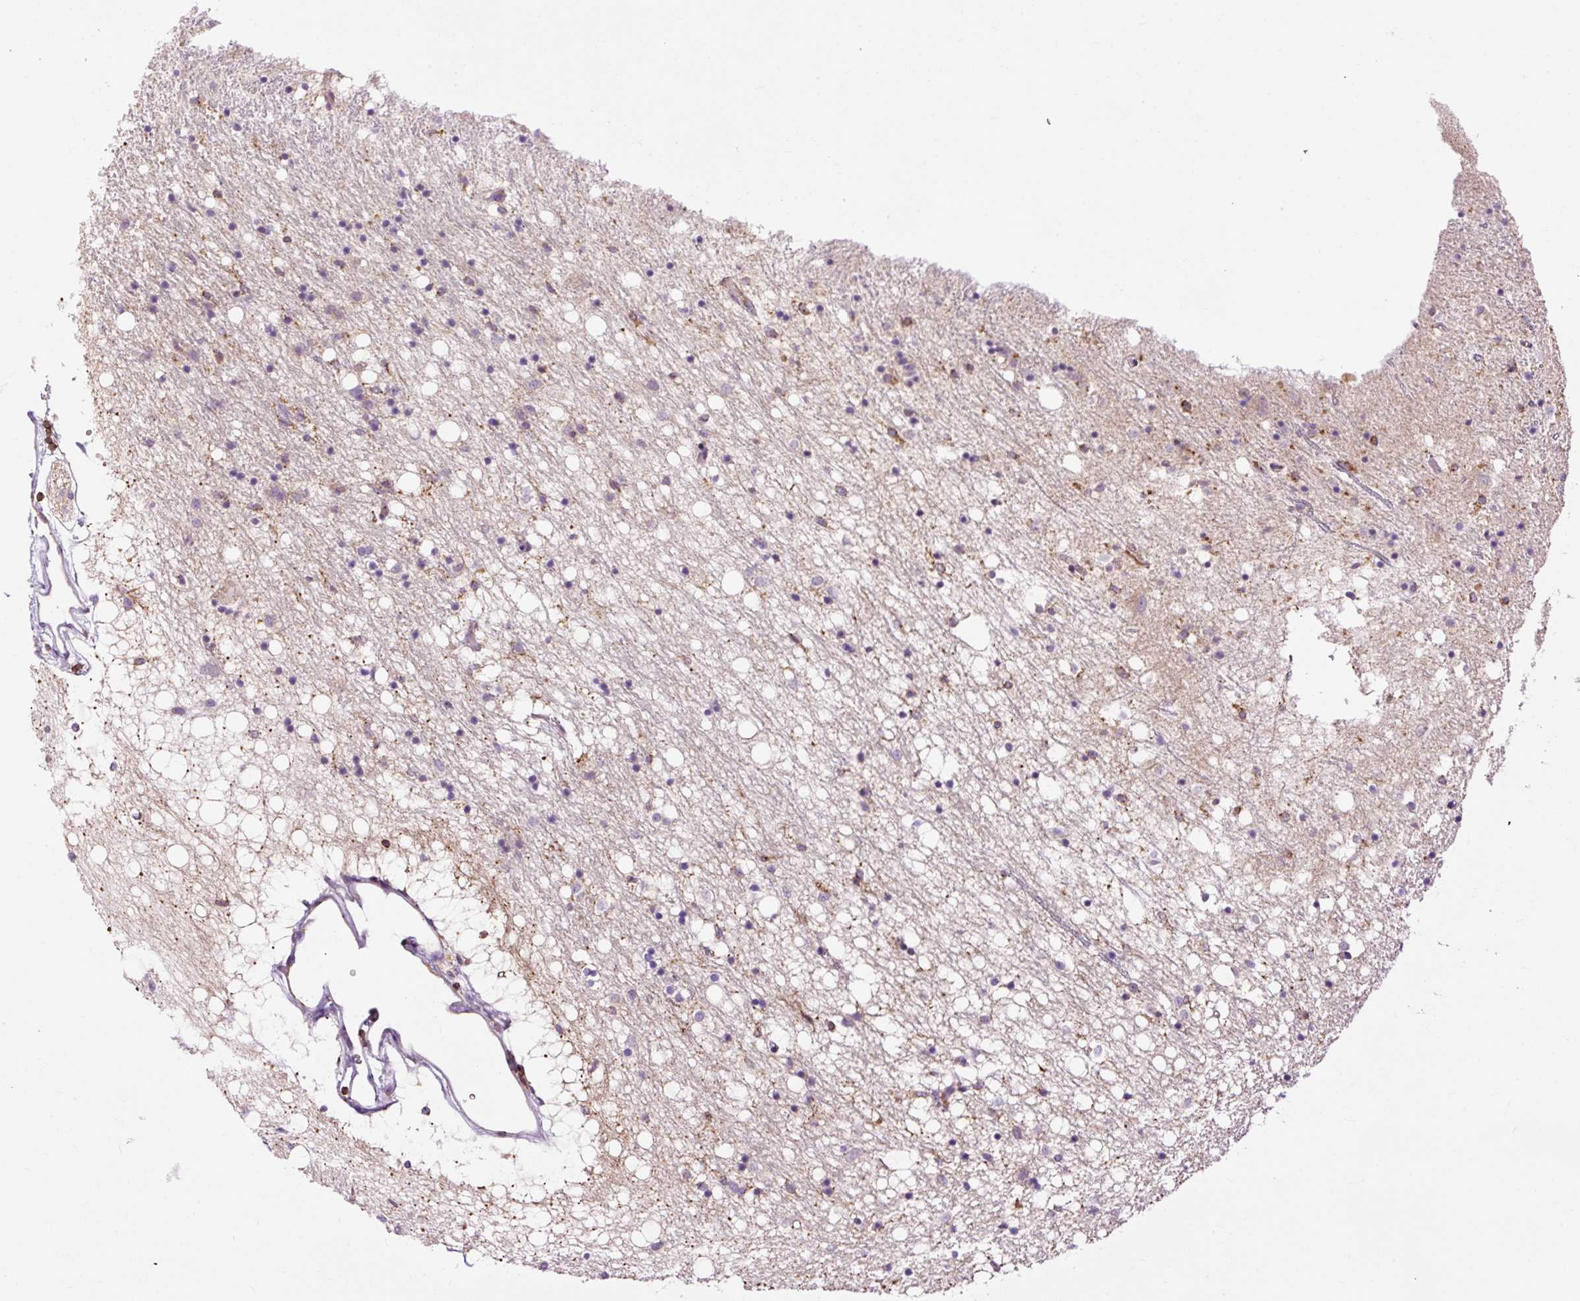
{"staining": {"intensity": "negative", "quantity": "none", "location": "none"}, "tissue": "caudate", "cell_type": "Glial cells", "image_type": "normal", "snomed": [{"axis": "morphology", "description": "Normal tissue, NOS"}, {"axis": "topography", "description": "Lateral ventricle wall"}], "caption": "Immunohistochemistry (IHC) of normal human caudate demonstrates no staining in glial cells. (Brightfield microscopy of DAB (3,3'-diaminobenzidine) immunohistochemistry (IHC) at high magnification).", "gene": "CD83", "patient": {"sex": "male", "age": 58}}